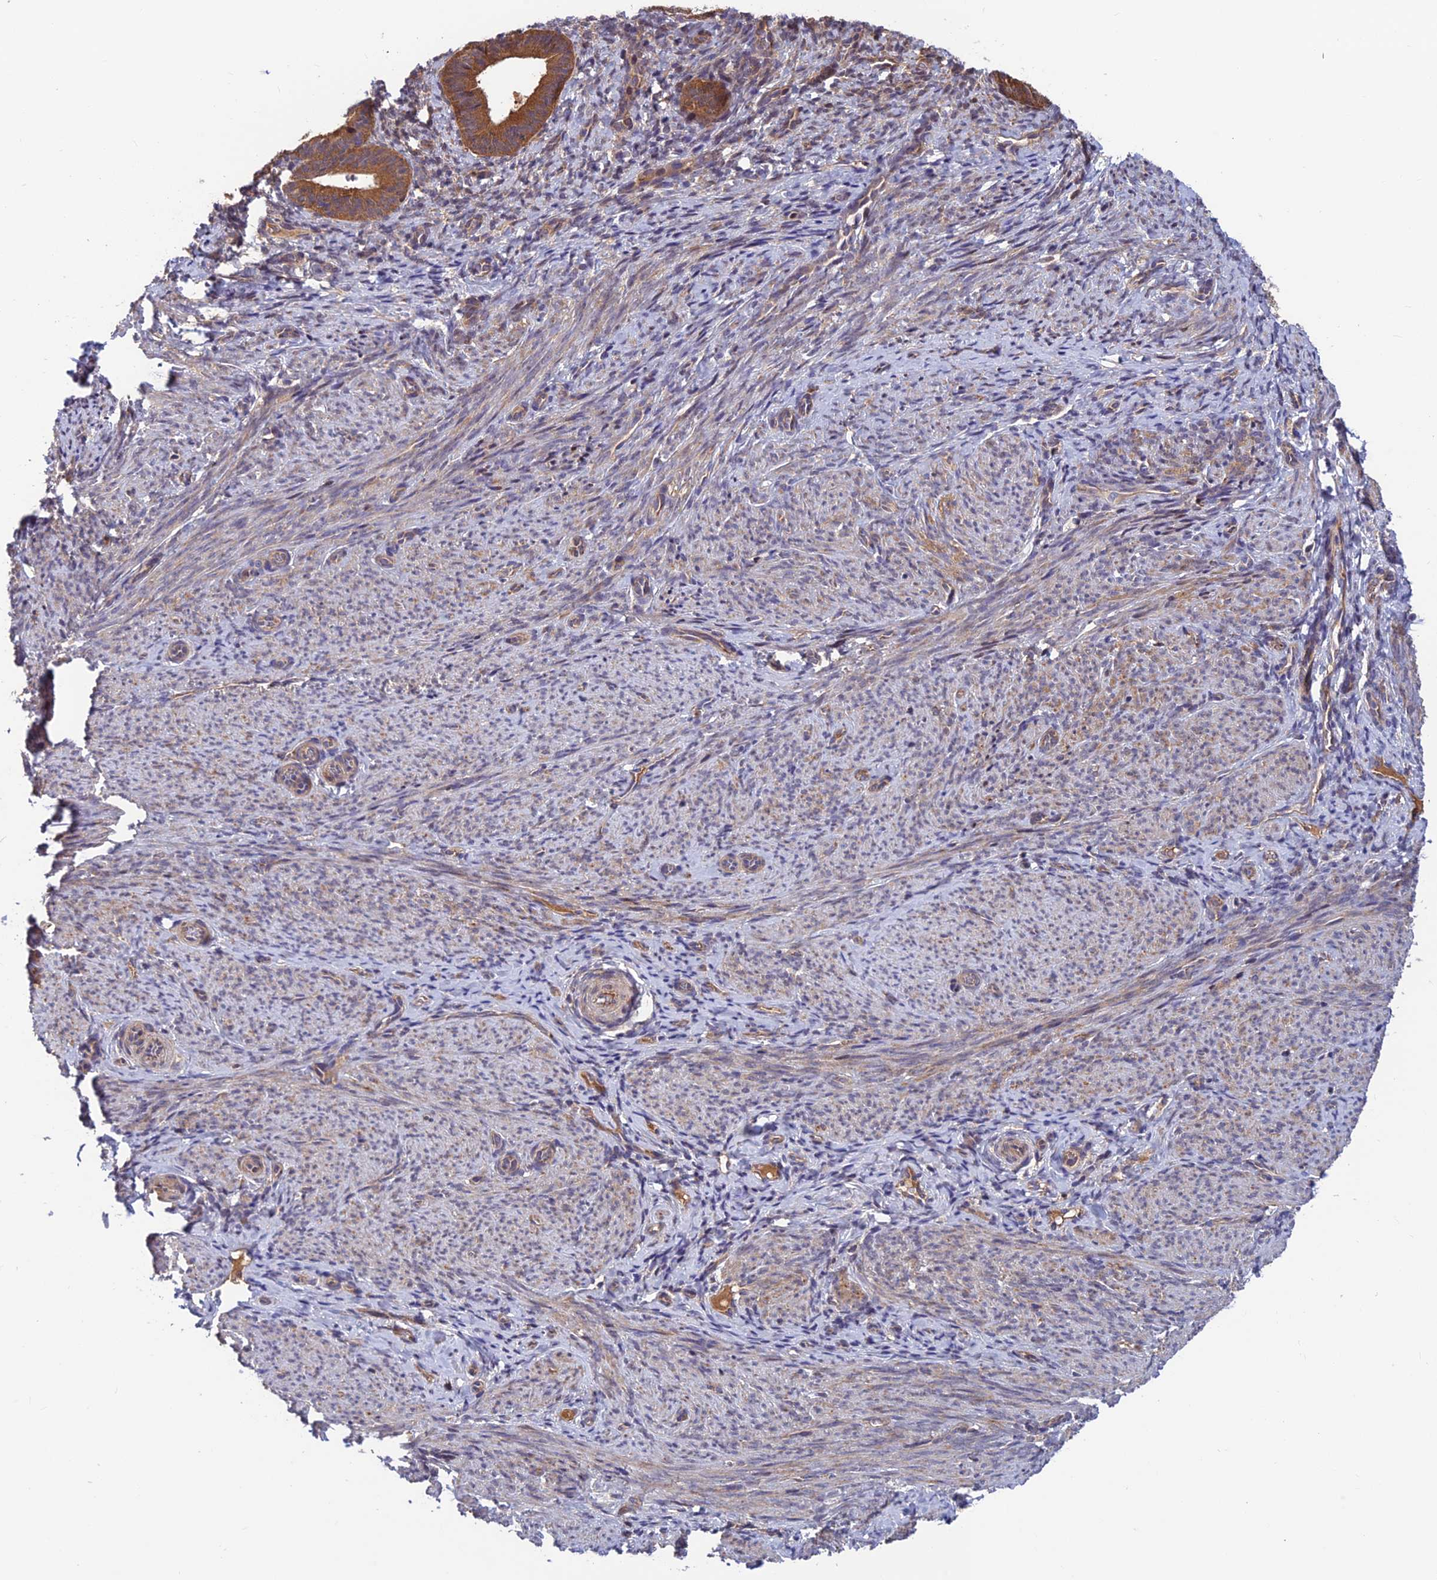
{"staining": {"intensity": "weak", "quantity": "25%-75%", "location": "cytoplasmic/membranous"}, "tissue": "endometrium", "cell_type": "Cells in endometrial stroma", "image_type": "normal", "snomed": [{"axis": "morphology", "description": "Normal tissue, NOS"}, {"axis": "topography", "description": "Endometrium"}], "caption": "Normal endometrium shows weak cytoplasmic/membranous staining in approximately 25%-75% of cells in endometrial stroma, visualized by immunohistochemistry.", "gene": "CCDC15", "patient": {"sex": "female", "age": 65}}